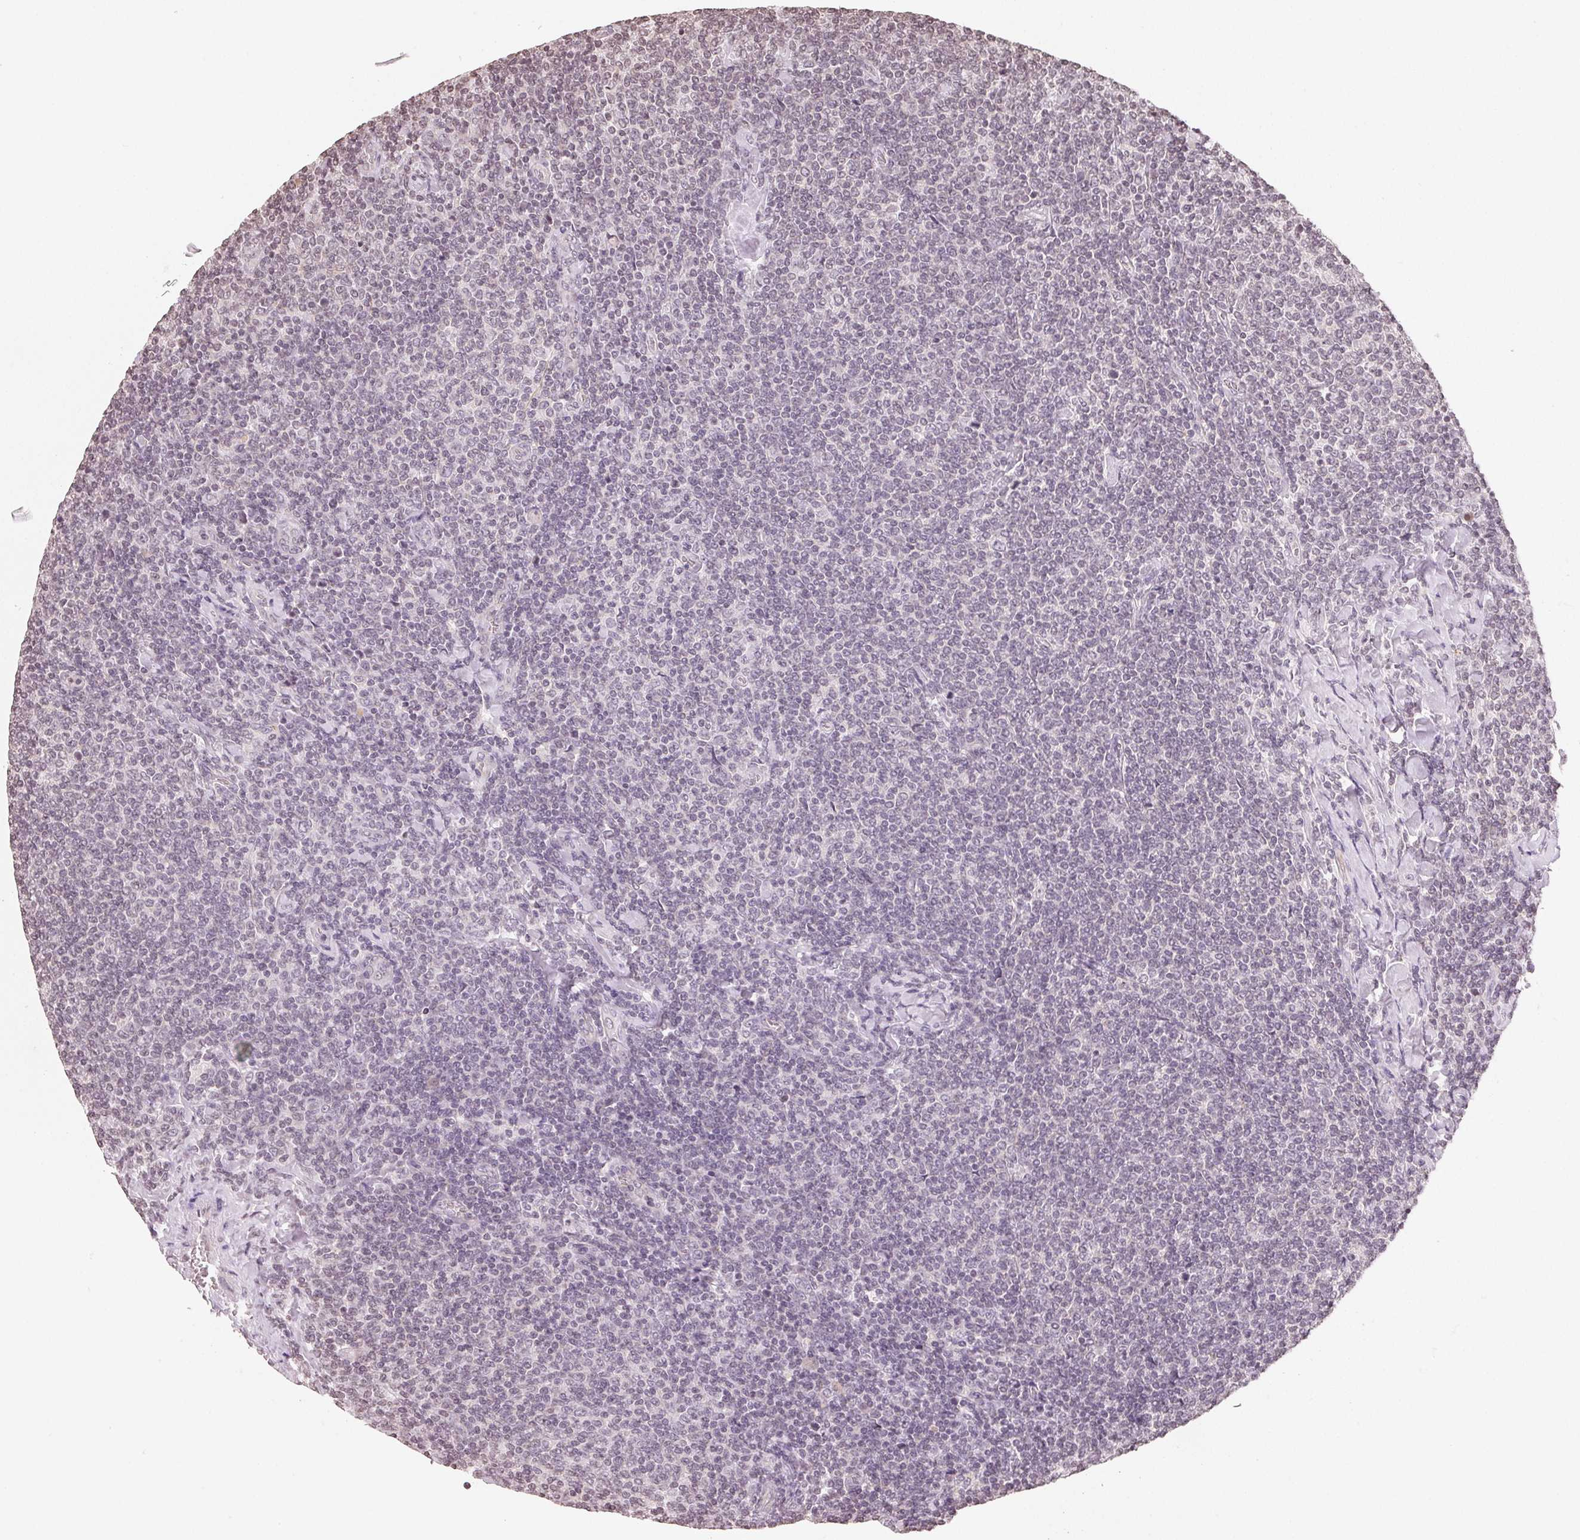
{"staining": {"intensity": "negative", "quantity": "none", "location": "none"}, "tissue": "lymphoma", "cell_type": "Tumor cells", "image_type": "cancer", "snomed": [{"axis": "morphology", "description": "Malignant lymphoma, non-Hodgkin's type, Low grade"}, {"axis": "topography", "description": "Lymph node"}], "caption": "Micrograph shows no protein expression in tumor cells of lymphoma tissue. (IHC, brightfield microscopy, high magnification).", "gene": "TBP", "patient": {"sex": "male", "age": 52}}